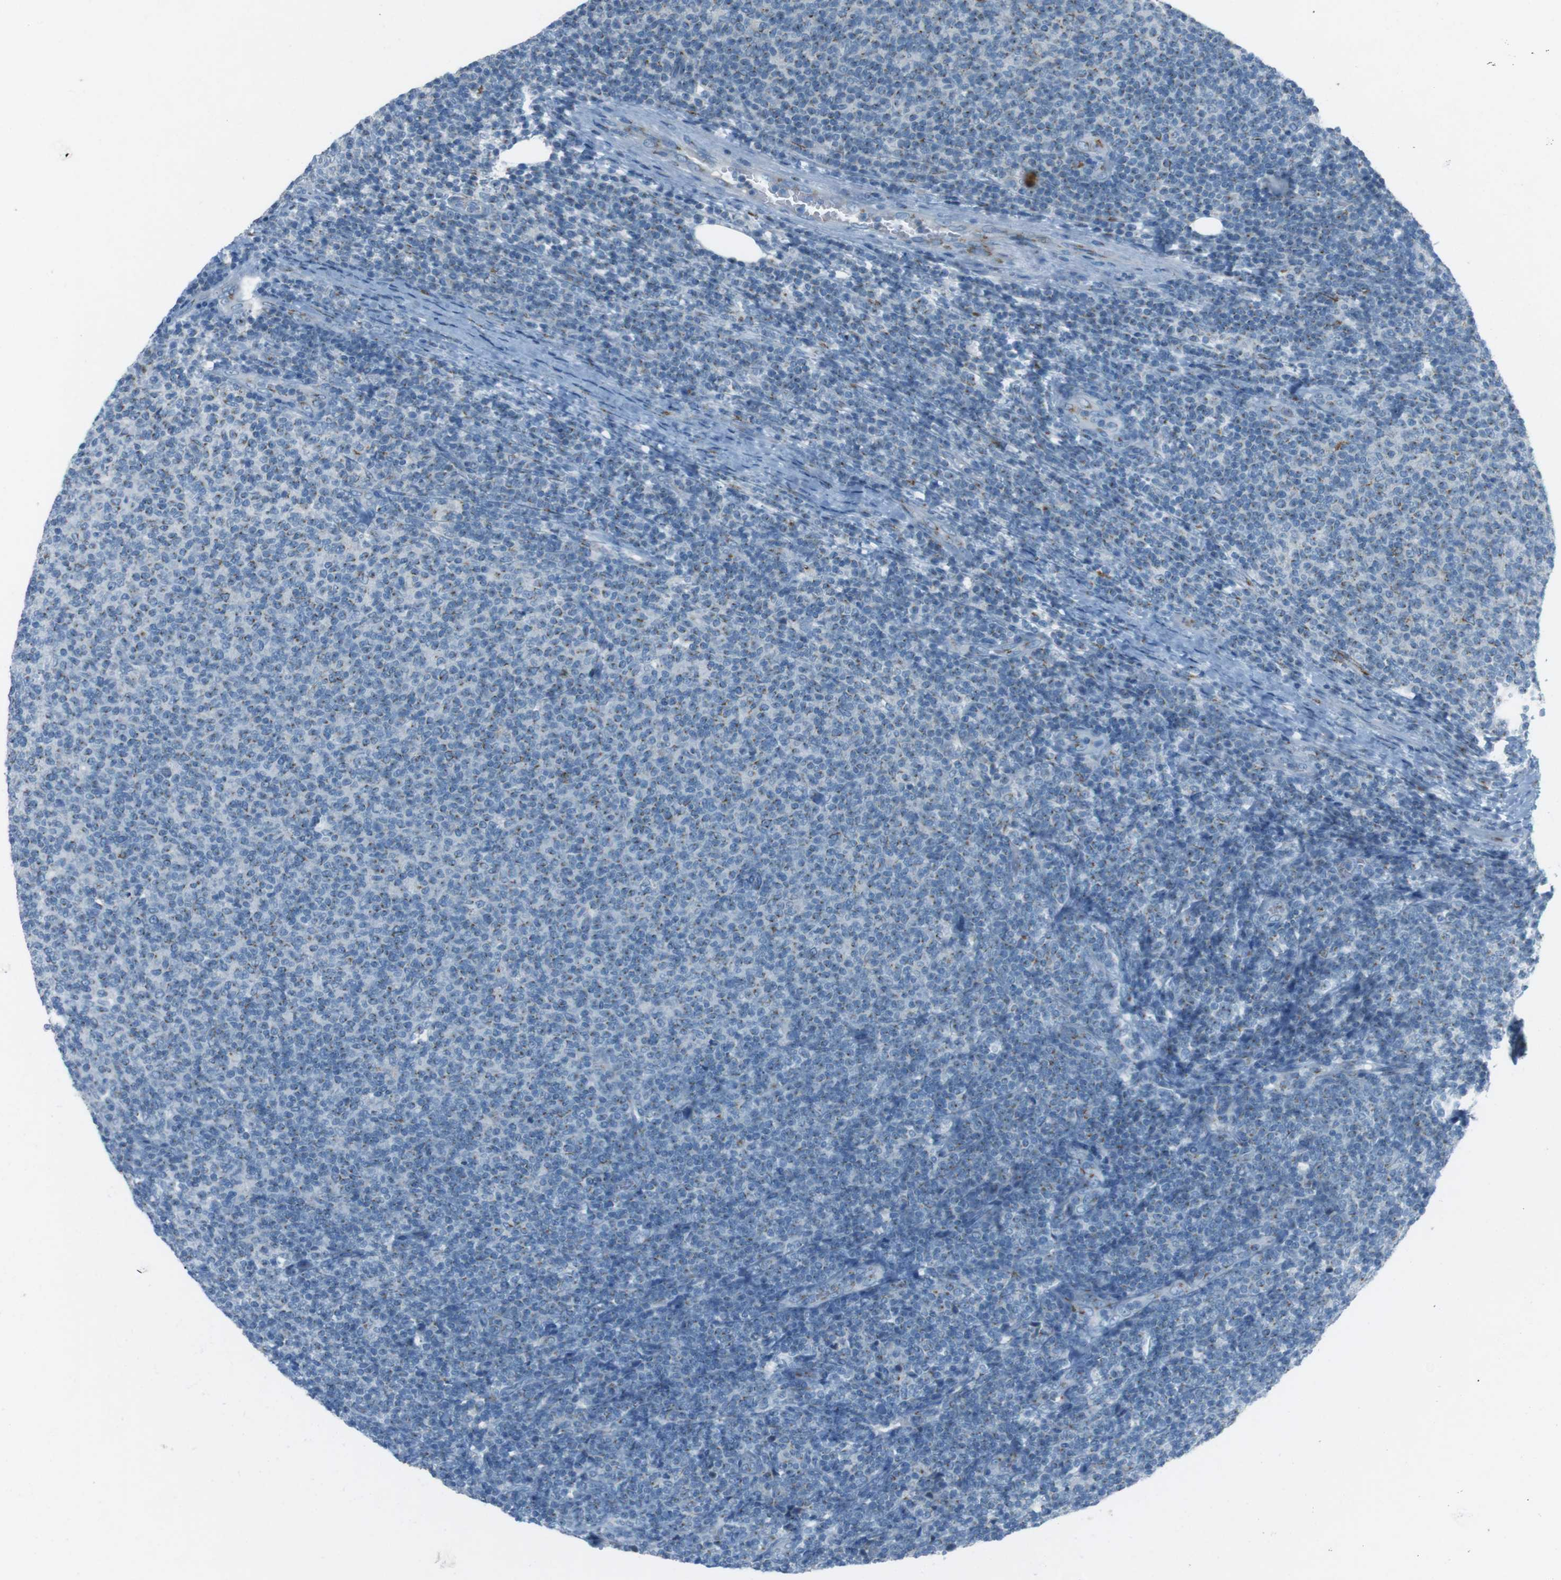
{"staining": {"intensity": "weak", "quantity": "<25%", "location": "cytoplasmic/membranous"}, "tissue": "lymphoma", "cell_type": "Tumor cells", "image_type": "cancer", "snomed": [{"axis": "morphology", "description": "Malignant lymphoma, non-Hodgkin's type, Low grade"}, {"axis": "topography", "description": "Lymph node"}], "caption": "The image shows no significant staining in tumor cells of malignant lymphoma, non-Hodgkin's type (low-grade).", "gene": "TXNDC15", "patient": {"sex": "male", "age": 66}}